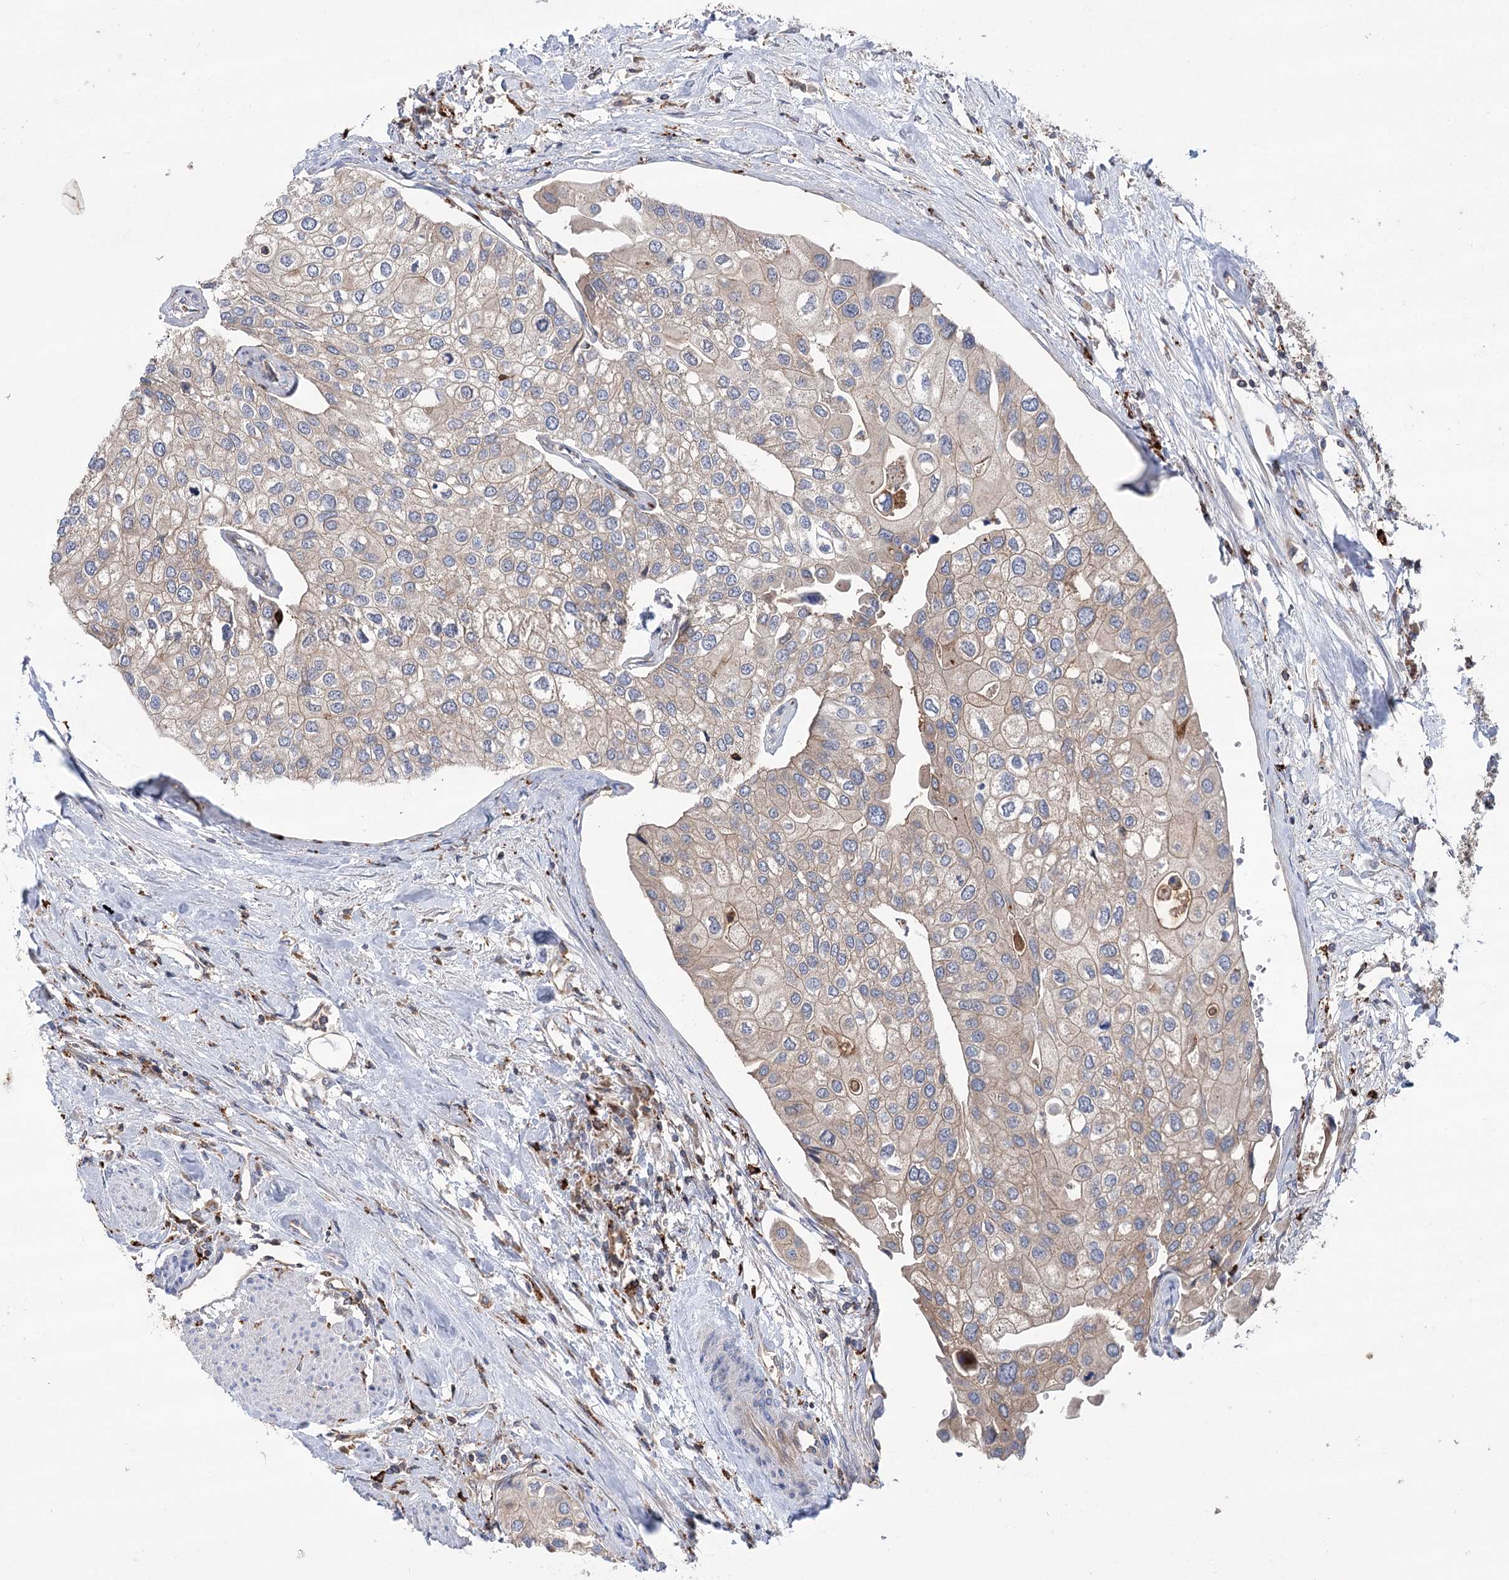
{"staining": {"intensity": "weak", "quantity": "25%-75%", "location": "cytoplasmic/membranous"}, "tissue": "urothelial cancer", "cell_type": "Tumor cells", "image_type": "cancer", "snomed": [{"axis": "morphology", "description": "Urothelial carcinoma, High grade"}, {"axis": "topography", "description": "Urinary bladder"}], "caption": "A micrograph showing weak cytoplasmic/membranous staining in about 25%-75% of tumor cells in urothelial cancer, as visualized by brown immunohistochemical staining.", "gene": "VPS37B", "patient": {"sex": "male", "age": 64}}